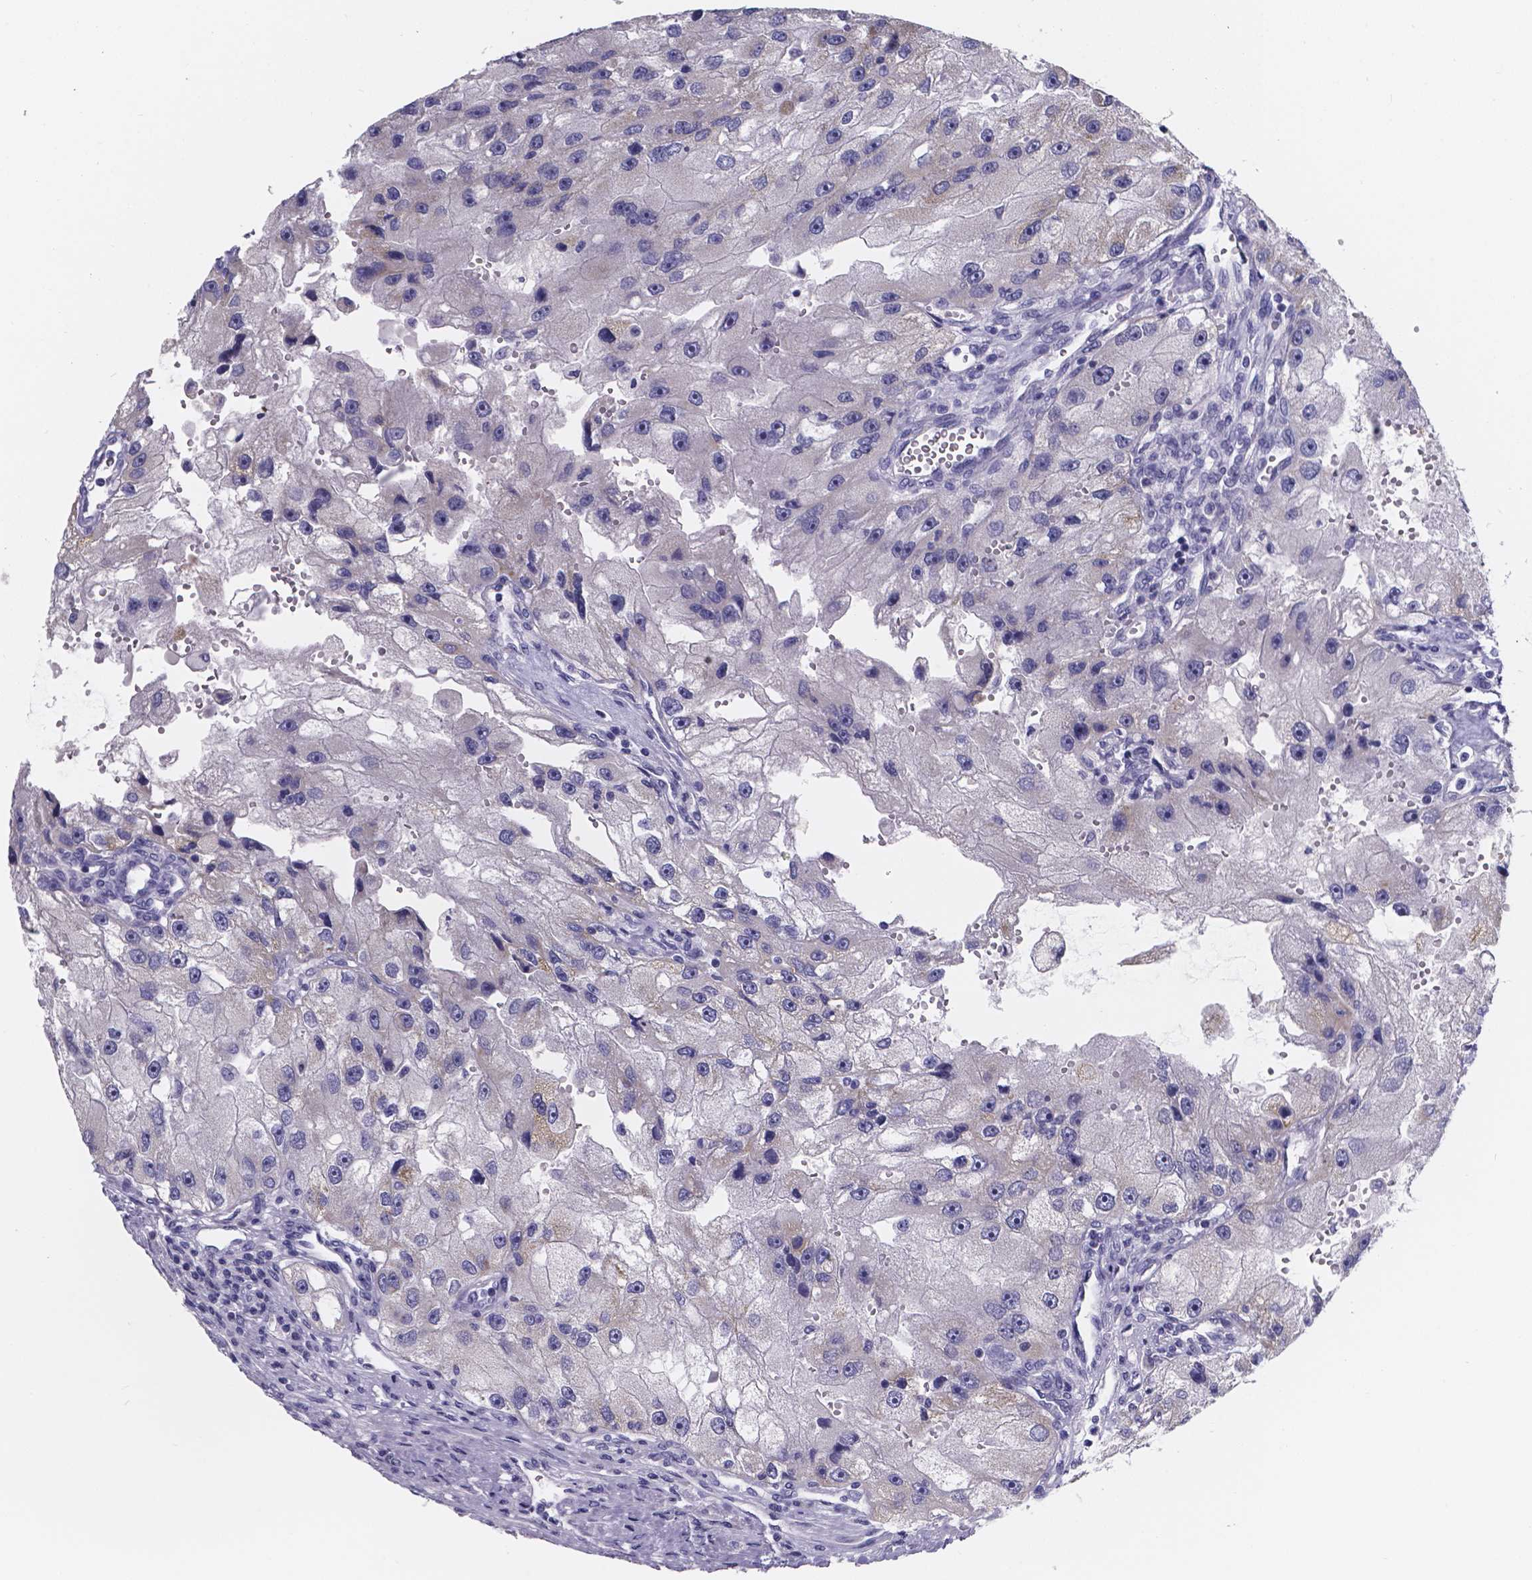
{"staining": {"intensity": "negative", "quantity": "none", "location": "none"}, "tissue": "renal cancer", "cell_type": "Tumor cells", "image_type": "cancer", "snomed": [{"axis": "morphology", "description": "Adenocarcinoma, NOS"}, {"axis": "topography", "description": "Kidney"}], "caption": "Immunohistochemical staining of renal cancer (adenocarcinoma) demonstrates no significant expression in tumor cells.", "gene": "PAH", "patient": {"sex": "male", "age": 63}}